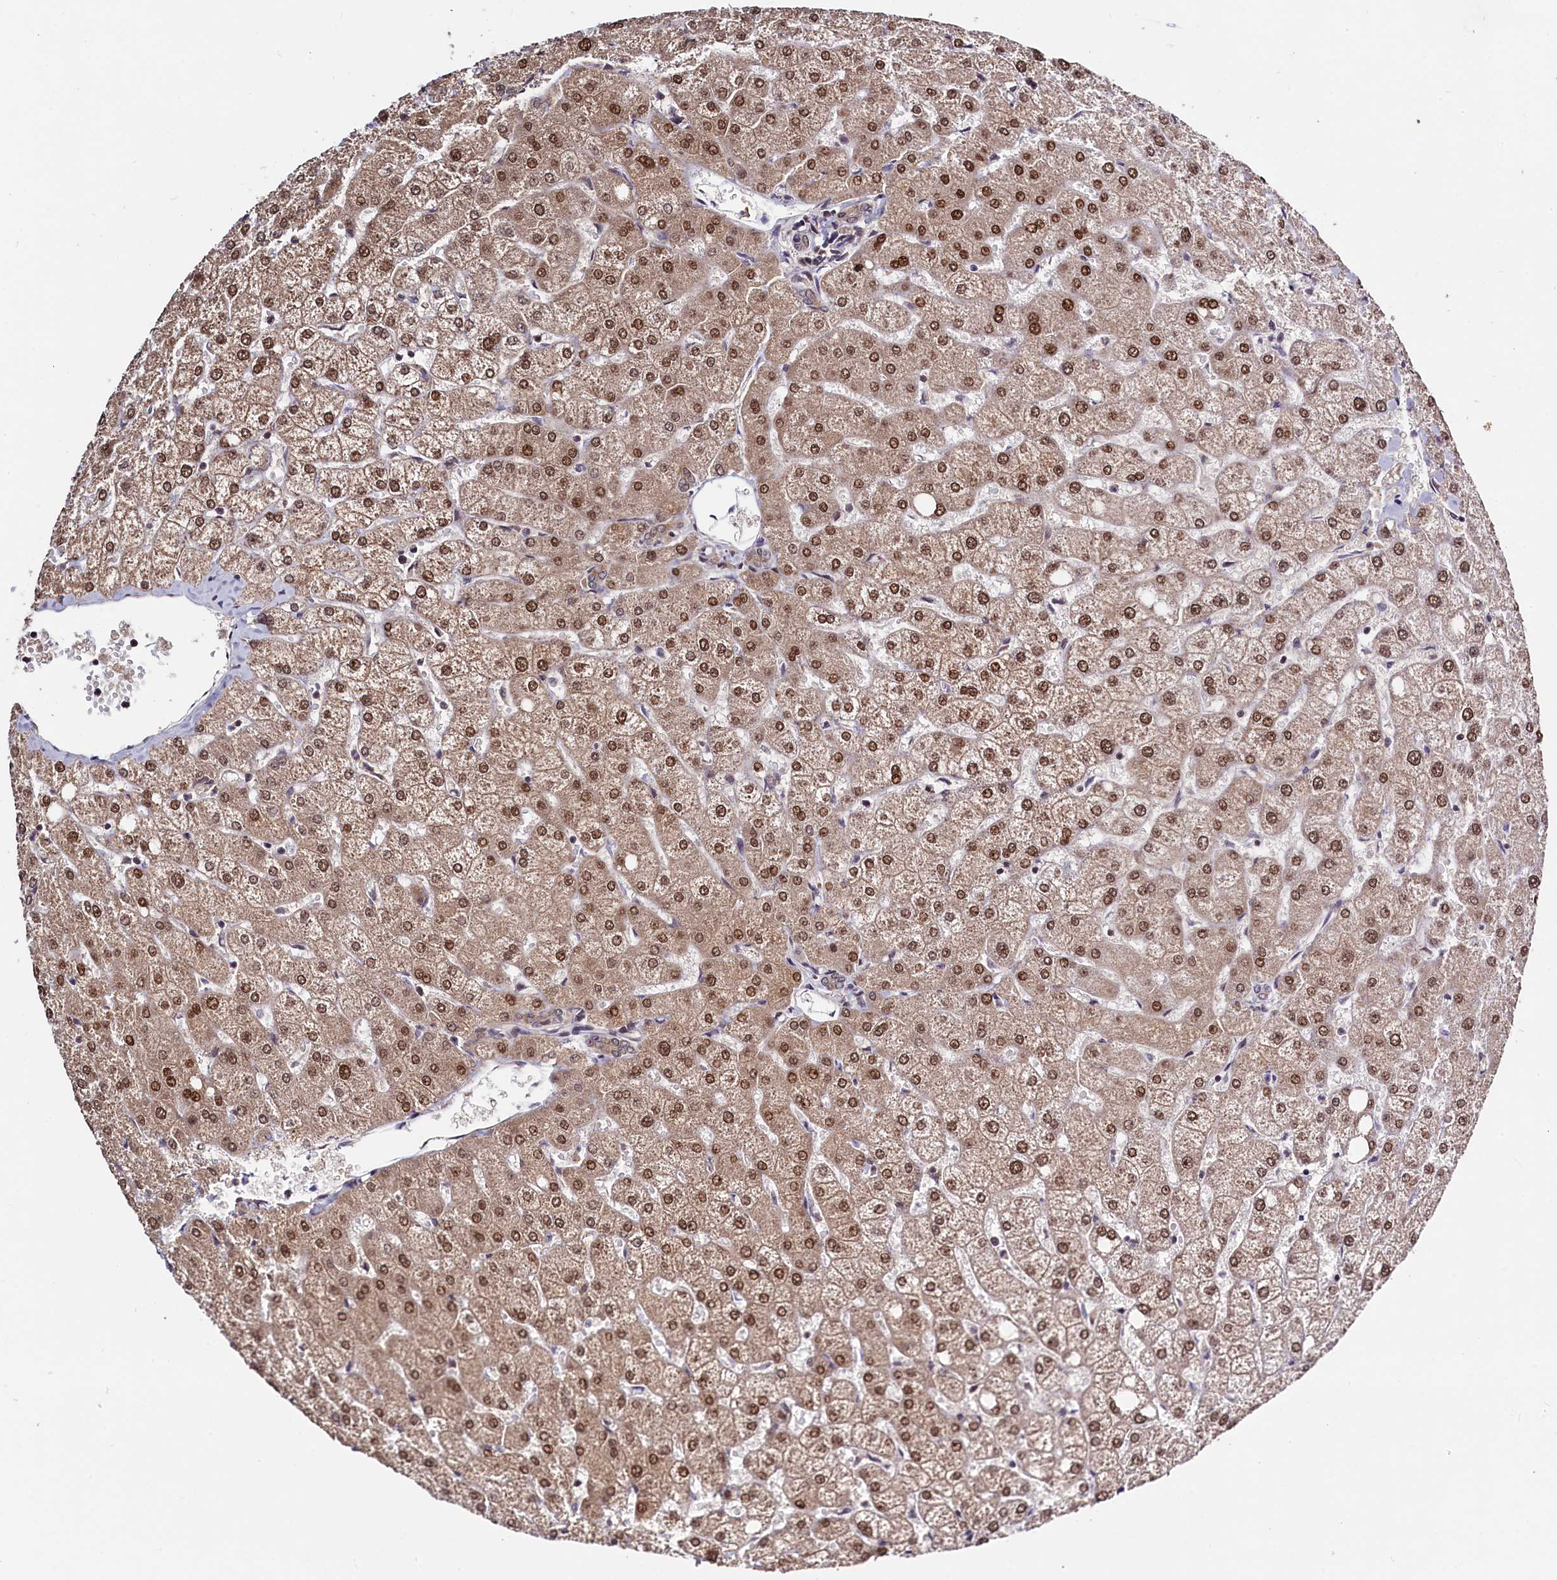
{"staining": {"intensity": "negative", "quantity": "none", "location": "none"}, "tissue": "liver", "cell_type": "Cholangiocytes", "image_type": "normal", "snomed": [{"axis": "morphology", "description": "Normal tissue, NOS"}, {"axis": "topography", "description": "Liver"}], "caption": "The IHC photomicrograph has no significant positivity in cholangiocytes of liver.", "gene": "SEC24C", "patient": {"sex": "female", "age": 54}}